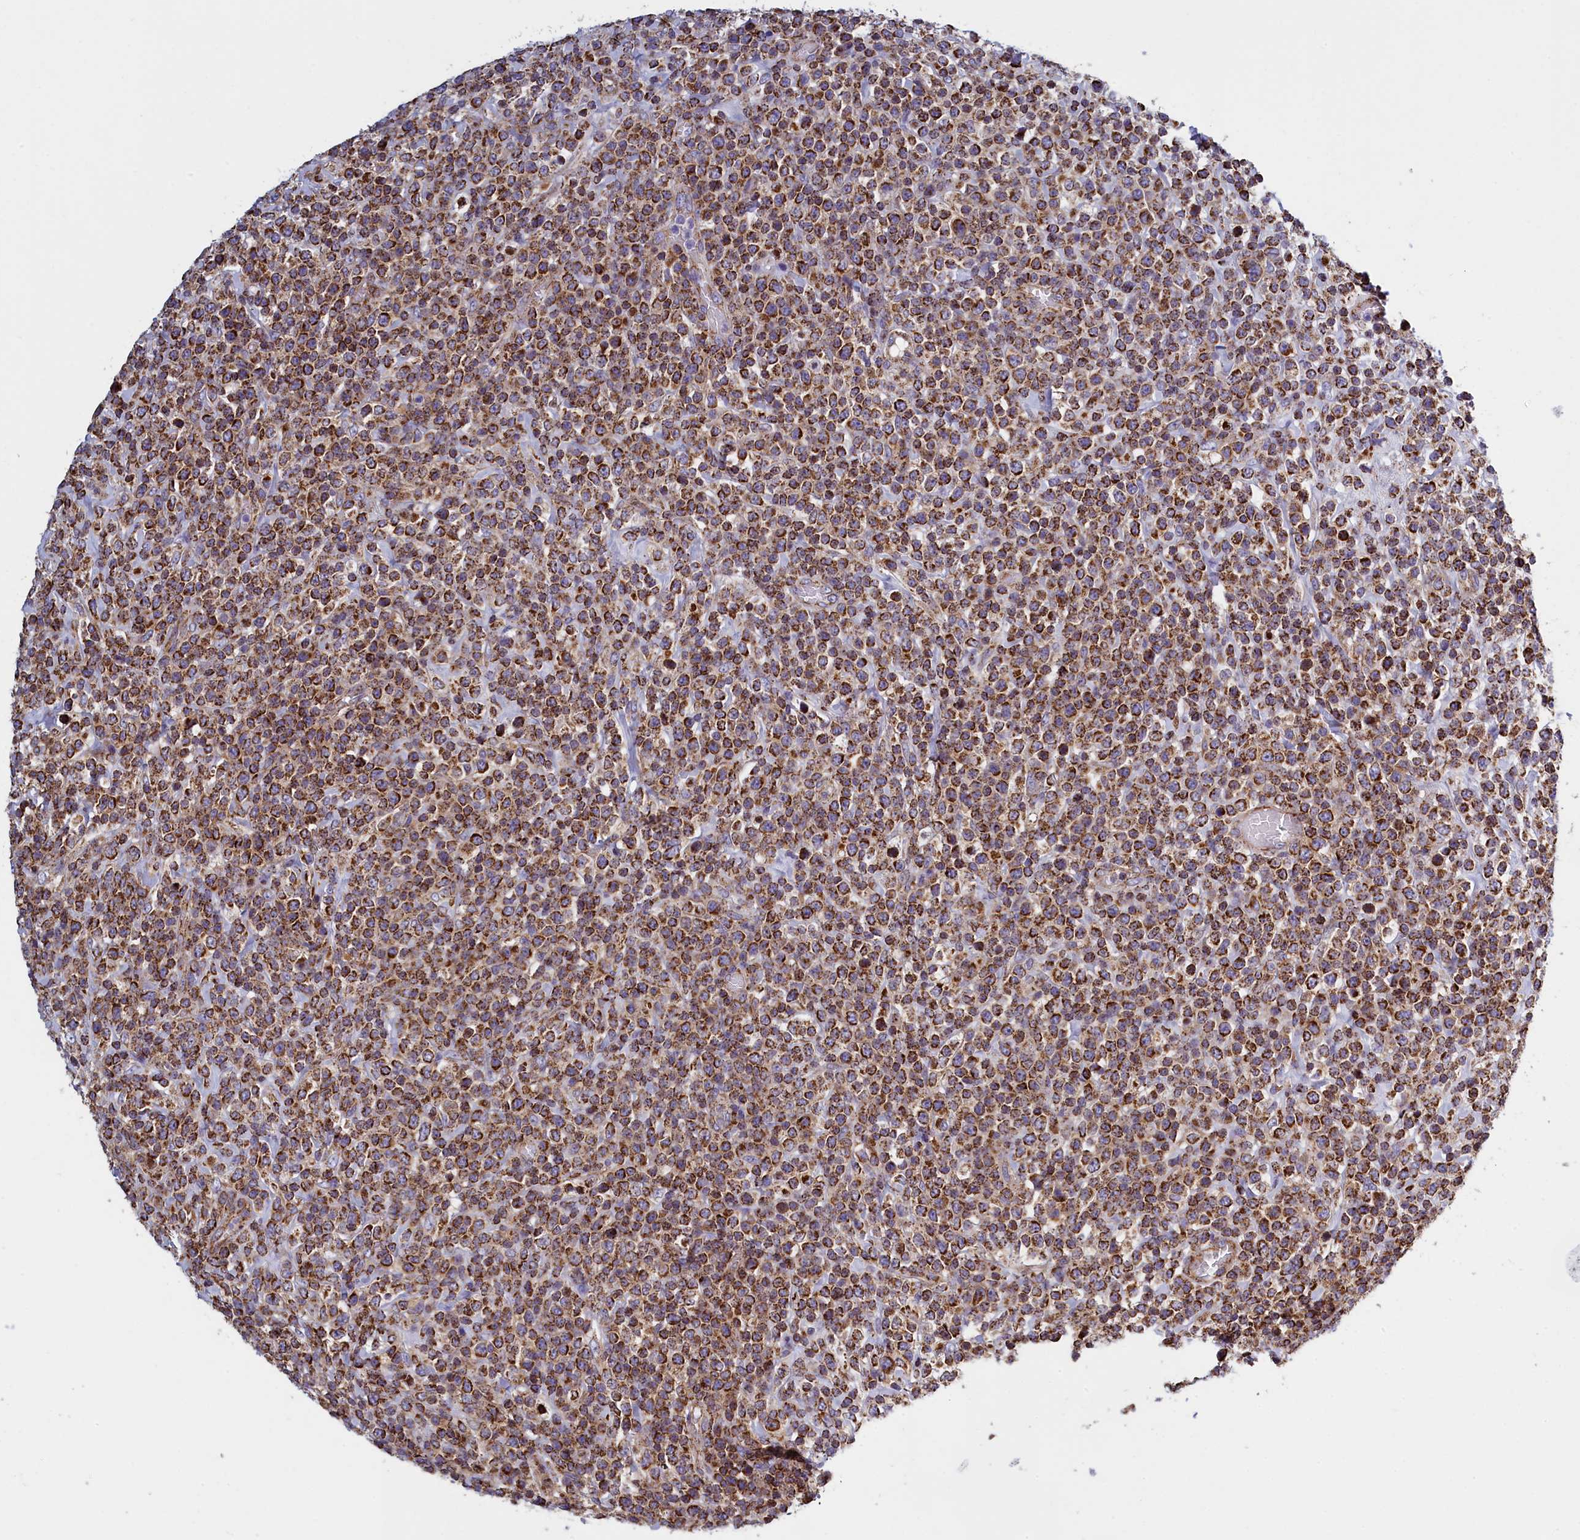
{"staining": {"intensity": "strong", "quantity": ">75%", "location": "cytoplasmic/membranous"}, "tissue": "lymphoma", "cell_type": "Tumor cells", "image_type": "cancer", "snomed": [{"axis": "morphology", "description": "Malignant lymphoma, non-Hodgkin's type, High grade"}, {"axis": "topography", "description": "Colon"}], "caption": "Human lymphoma stained for a protein (brown) demonstrates strong cytoplasmic/membranous positive staining in approximately >75% of tumor cells.", "gene": "IFT122", "patient": {"sex": "female", "age": 53}}